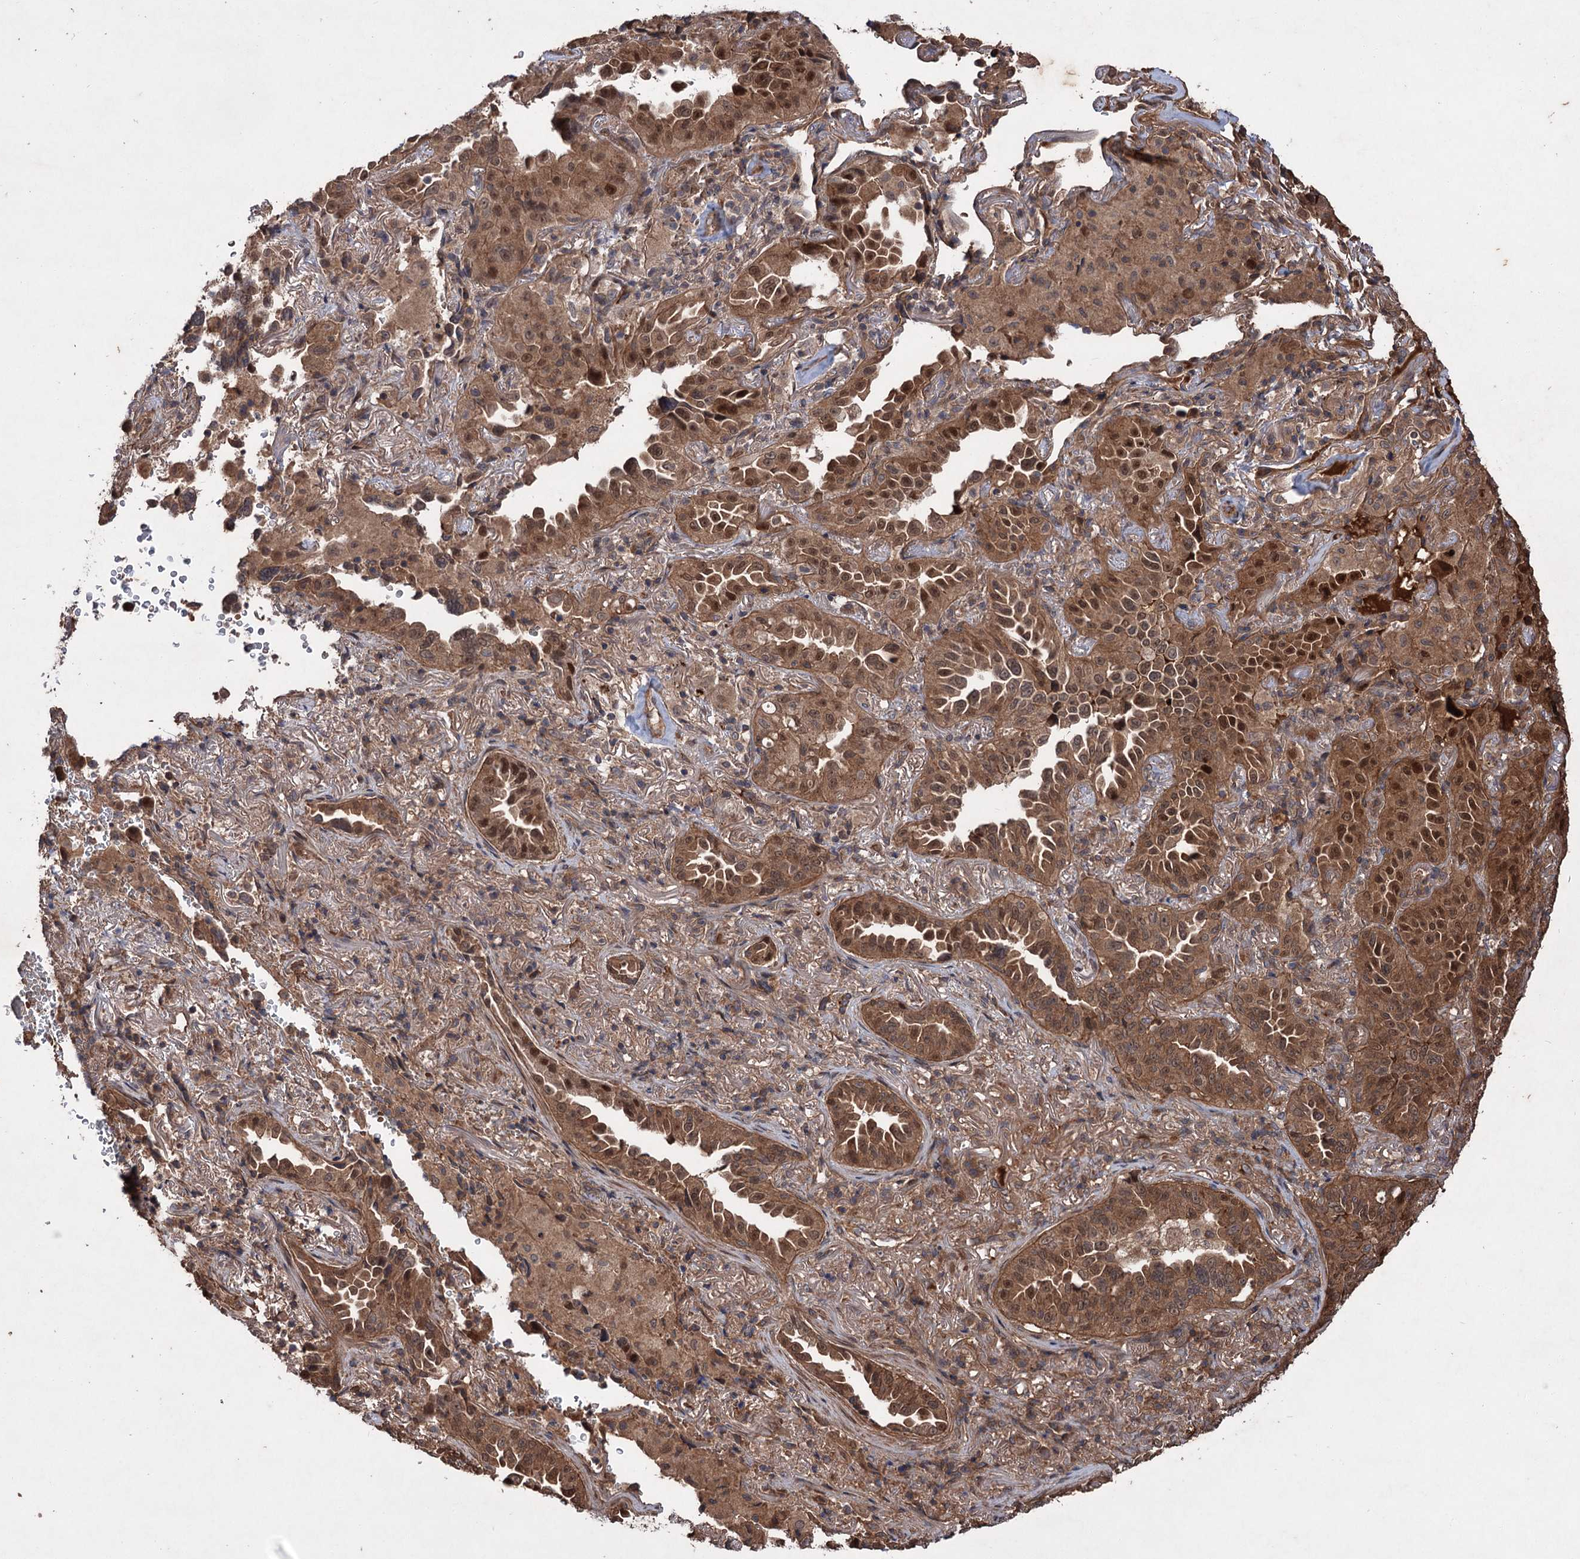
{"staining": {"intensity": "strong", "quantity": ">75%", "location": "cytoplasmic/membranous,nuclear"}, "tissue": "lung cancer", "cell_type": "Tumor cells", "image_type": "cancer", "snomed": [{"axis": "morphology", "description": "Adenocarcinoma, NOS"}, {"axis": "topography", "description": "Lung"}], "caption": "IHC of lung cancer (adenocarcinoma) reveals high levels of strong cytoplasmic/membranous and nuclear positivity in approximately >75% of tumor cells. Immunohistochemistry (ihc) stains the protein in brown and the nuclei are stained blue.", "gene": "ADK", "patient": {"sex": "female", "age": 69}}